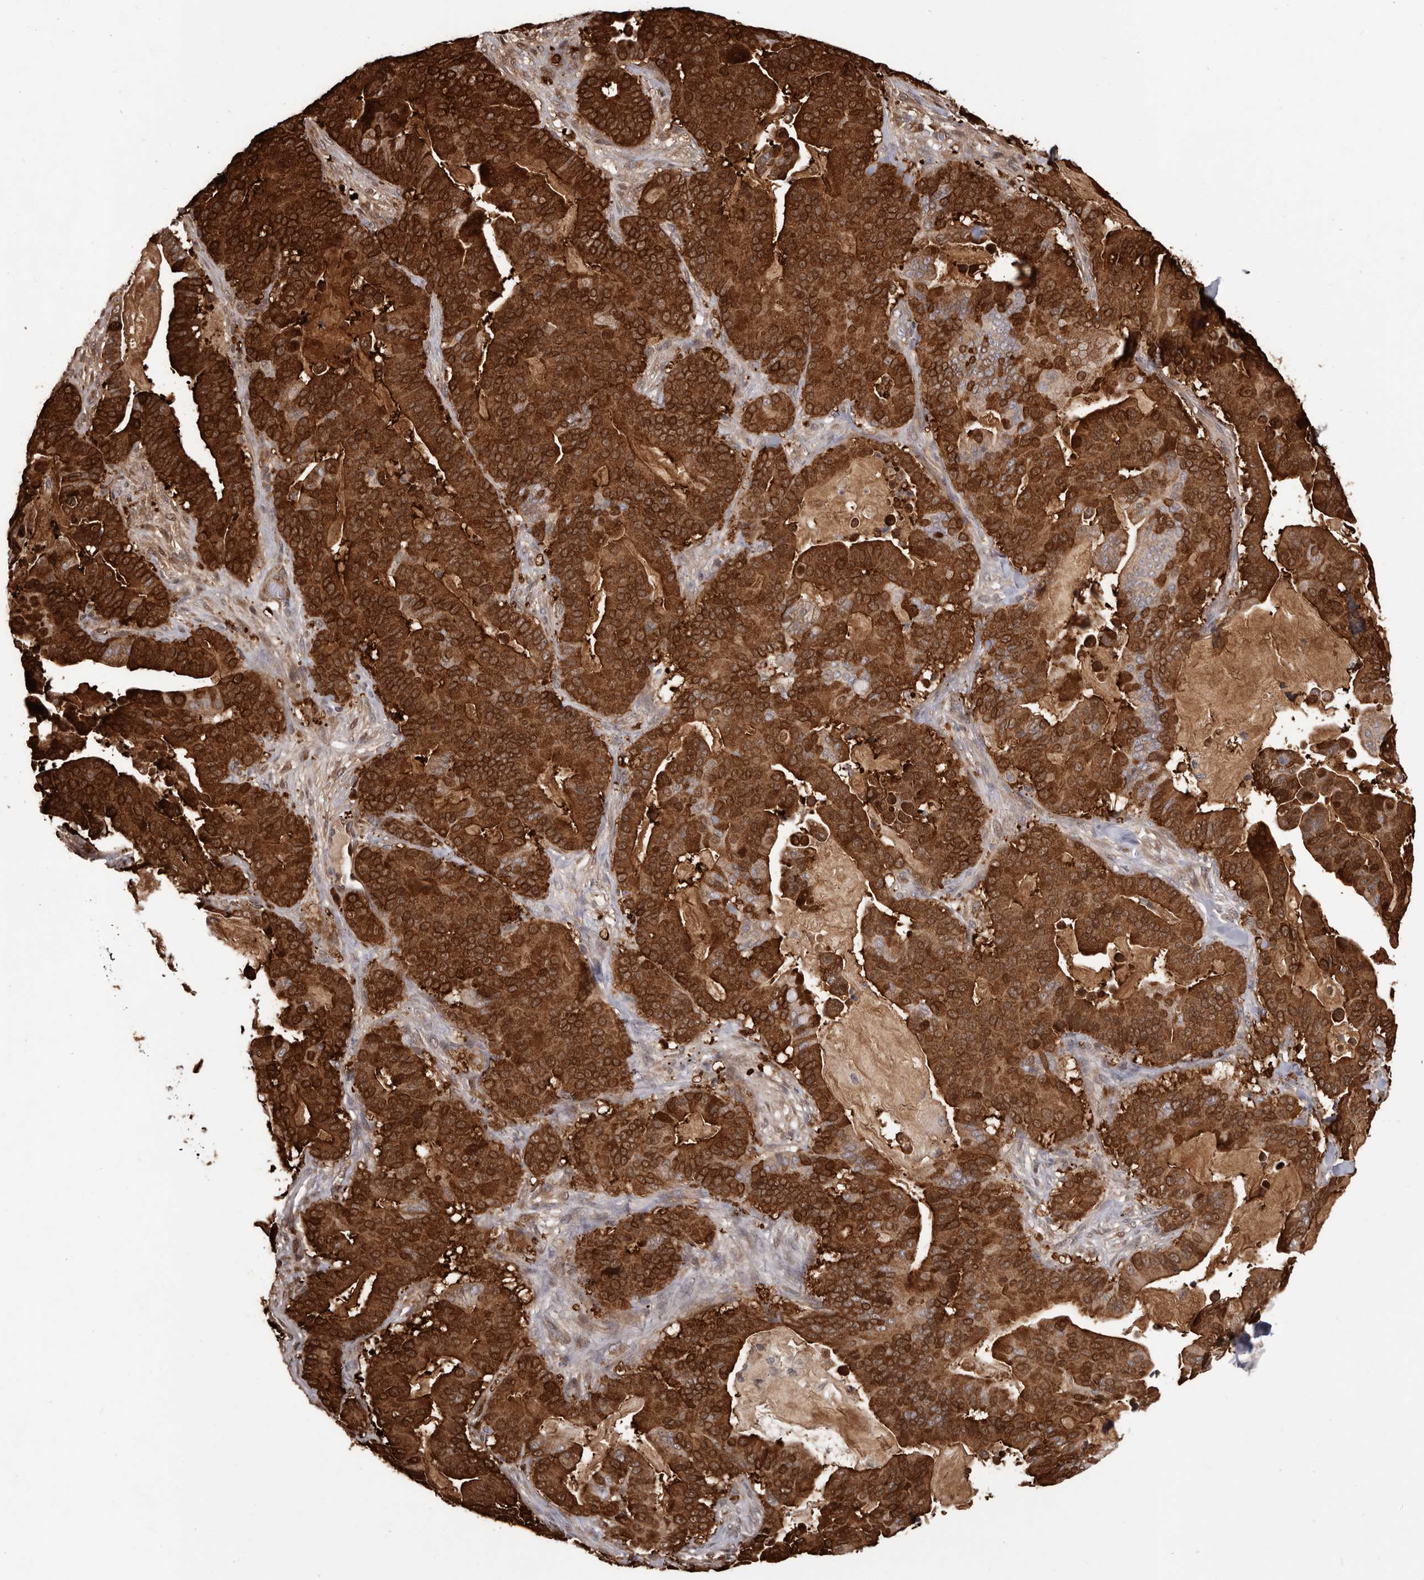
{"staining": {"intensity": "strong", "quantity": ">75%", "location": "cytoplasmic/membranous,nuclear"}, "tissue": "pancreatic cancer", "cell_type": "Tumor cells", "image_type": "cancer", "snomed": [{"axis": "morphology", "description": "Adenocarcinoma, NOS"}, {"axis": "topography", "description": "Pancreas"}], "caption": "IHC micrograph of neoplastic tissue: human pancreatic cancer stained using IHC demonstrates high levels of strong protein expression localized specifically in the cytoplasmic/membranous and nuclear of tumor cells, appearing as a cytoplasmic/membranous and nuclear brown color.", "gene": "GFOD1", "patient": {"sex": "male", "age": 63}}